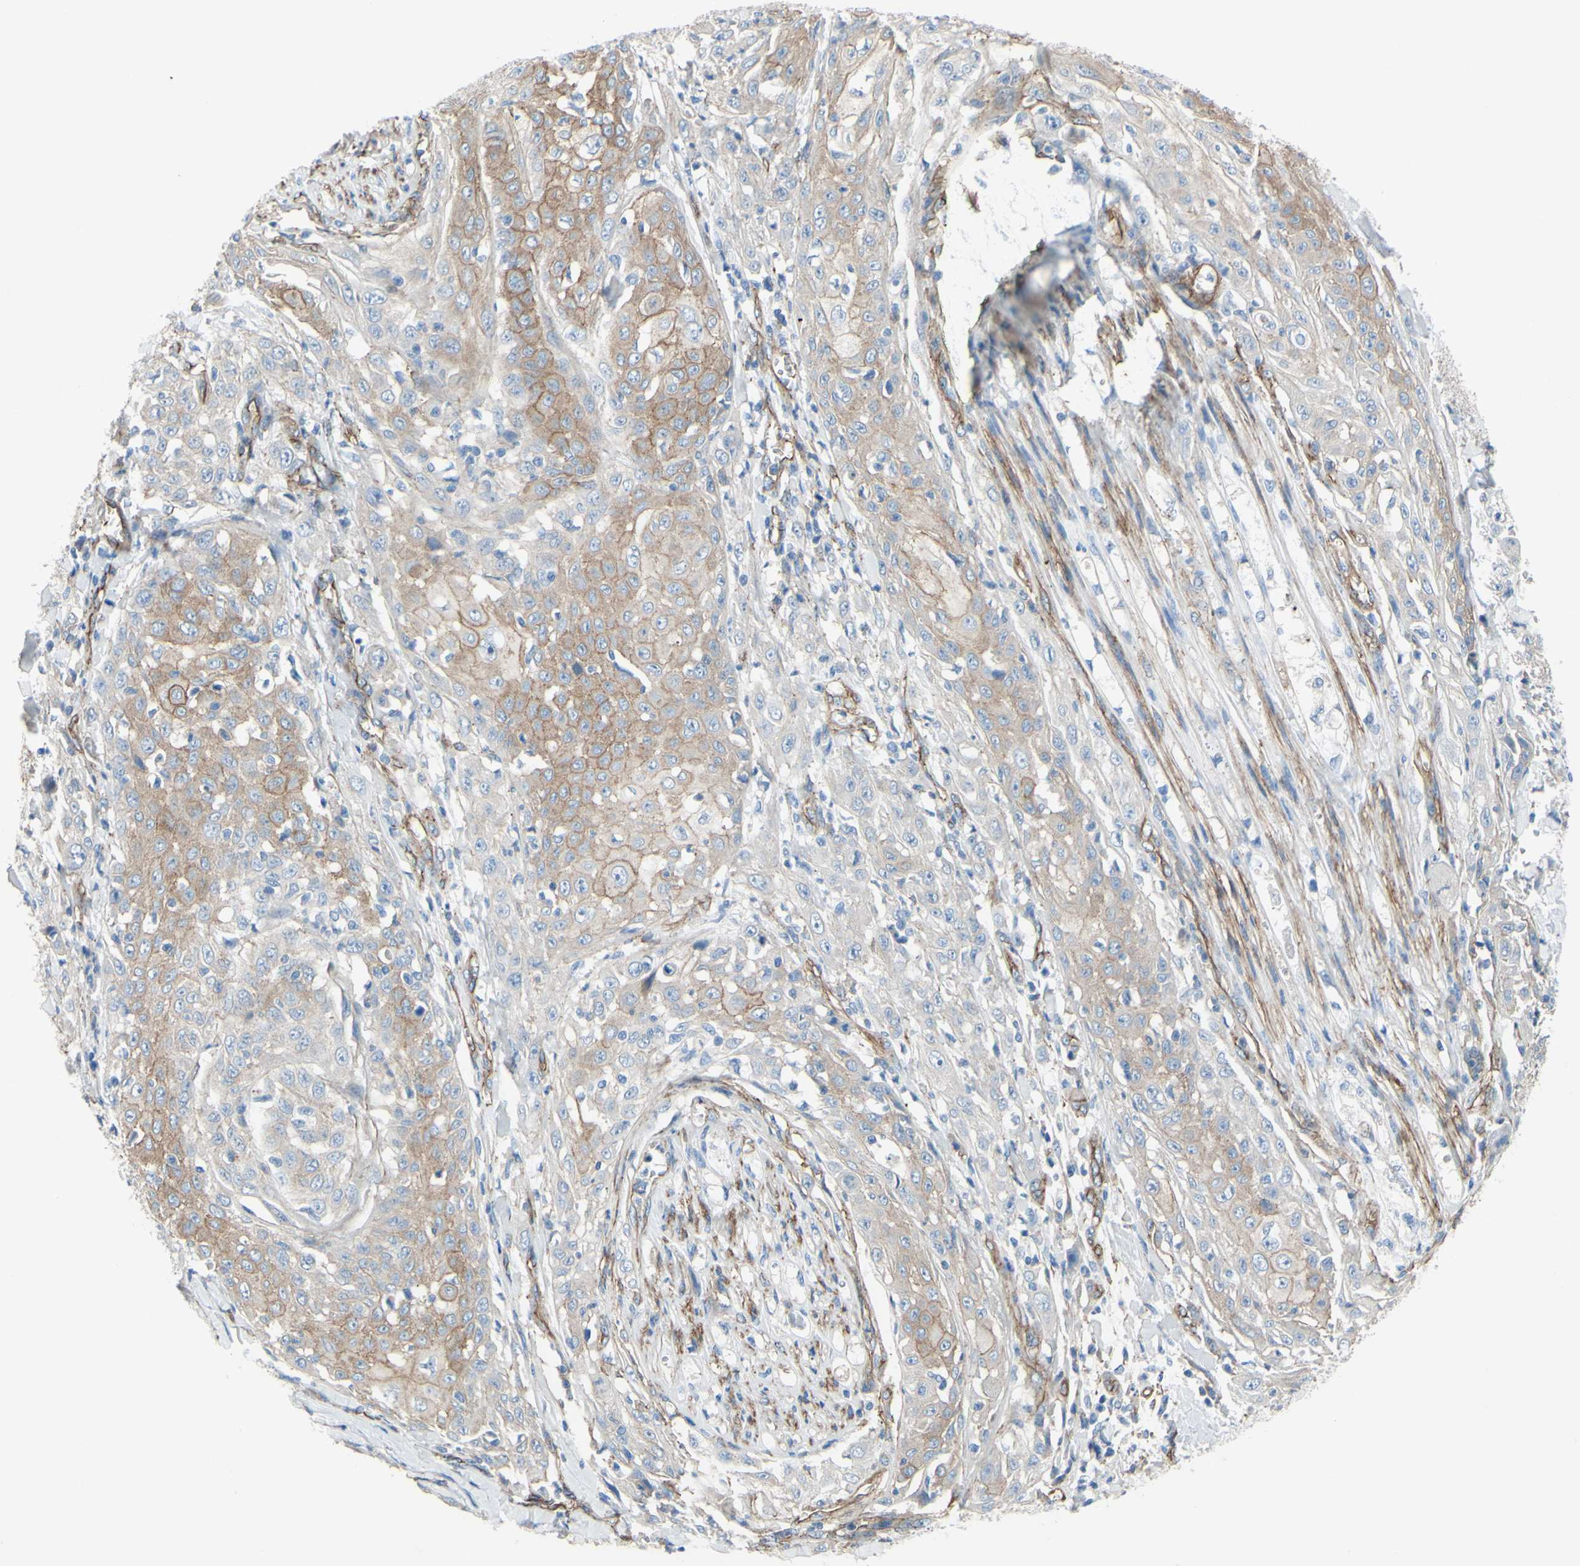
{"staining": {"intensity": "moderate", "quantity": ">75%", "location": "cytoplasmic/membranous"}, "tissue": "skin cancer", "cell_type": "Tumor cells", "image_type": "cancer", "snomed": [{"axis": "morphology", "description": "Squamous cell carcinoma, NOS"}, {"axis": "morphology", "description": "Squamous cell carcinoma, metastatic, NOS"}, {"axis": "topography", "description": "Skin"}, {"axis": "topography", "description": "Lymph node"}], "caption": "Approximately >75% of tumor cells in human skin cancer (metastatic squamous cell carcinoma) demonstrate moderate cytoplasmic/membranous protein staining as visualized by brown immunohistochemical staining.", "gene": "TPBG", "patient": {"sex": "male", "age": 75}}